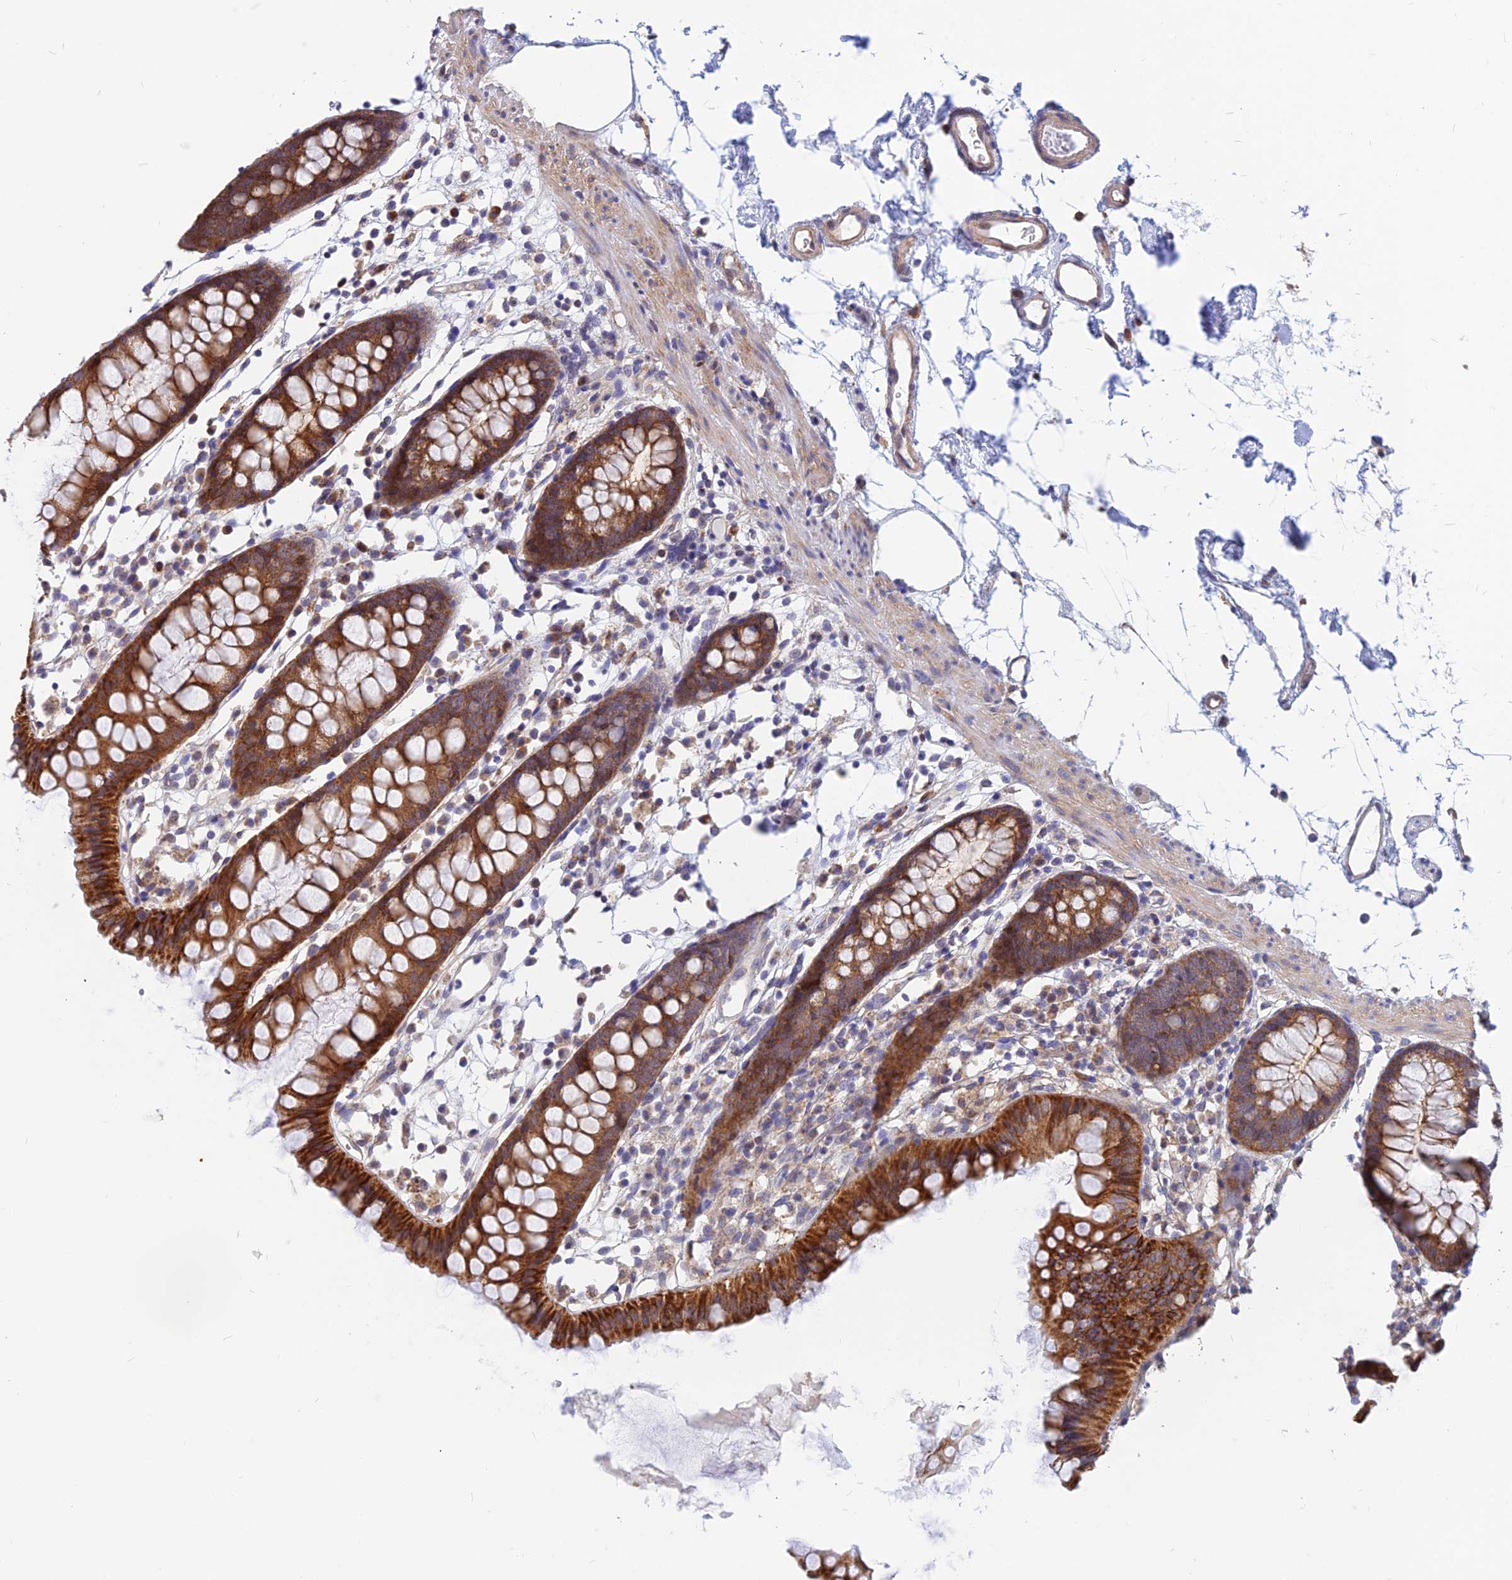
{"staining": {"intensity": "moderate", "quantity": "25%-75%", "location": "cytoplasmic/membranous"}, "tissue": "colon", "cell_type": "Endothelial cells", "image_type": "normal", "snomed": [{"axis": "morphology", "description": "Normal tissue, NOS"}, {"axis": "topography", "description": "Colon"}], "caption": "Immunohistochemistry (IHC) (DAB (3,3'-diaminobenzidine)) staining of benign colon demonstrates moderate cytoplasmic/membranous protein positivity in approximately 25%-75% of endothelial cells.", "gene": "DNAJC16", "patient": {"sex": "female", "age": 84}}